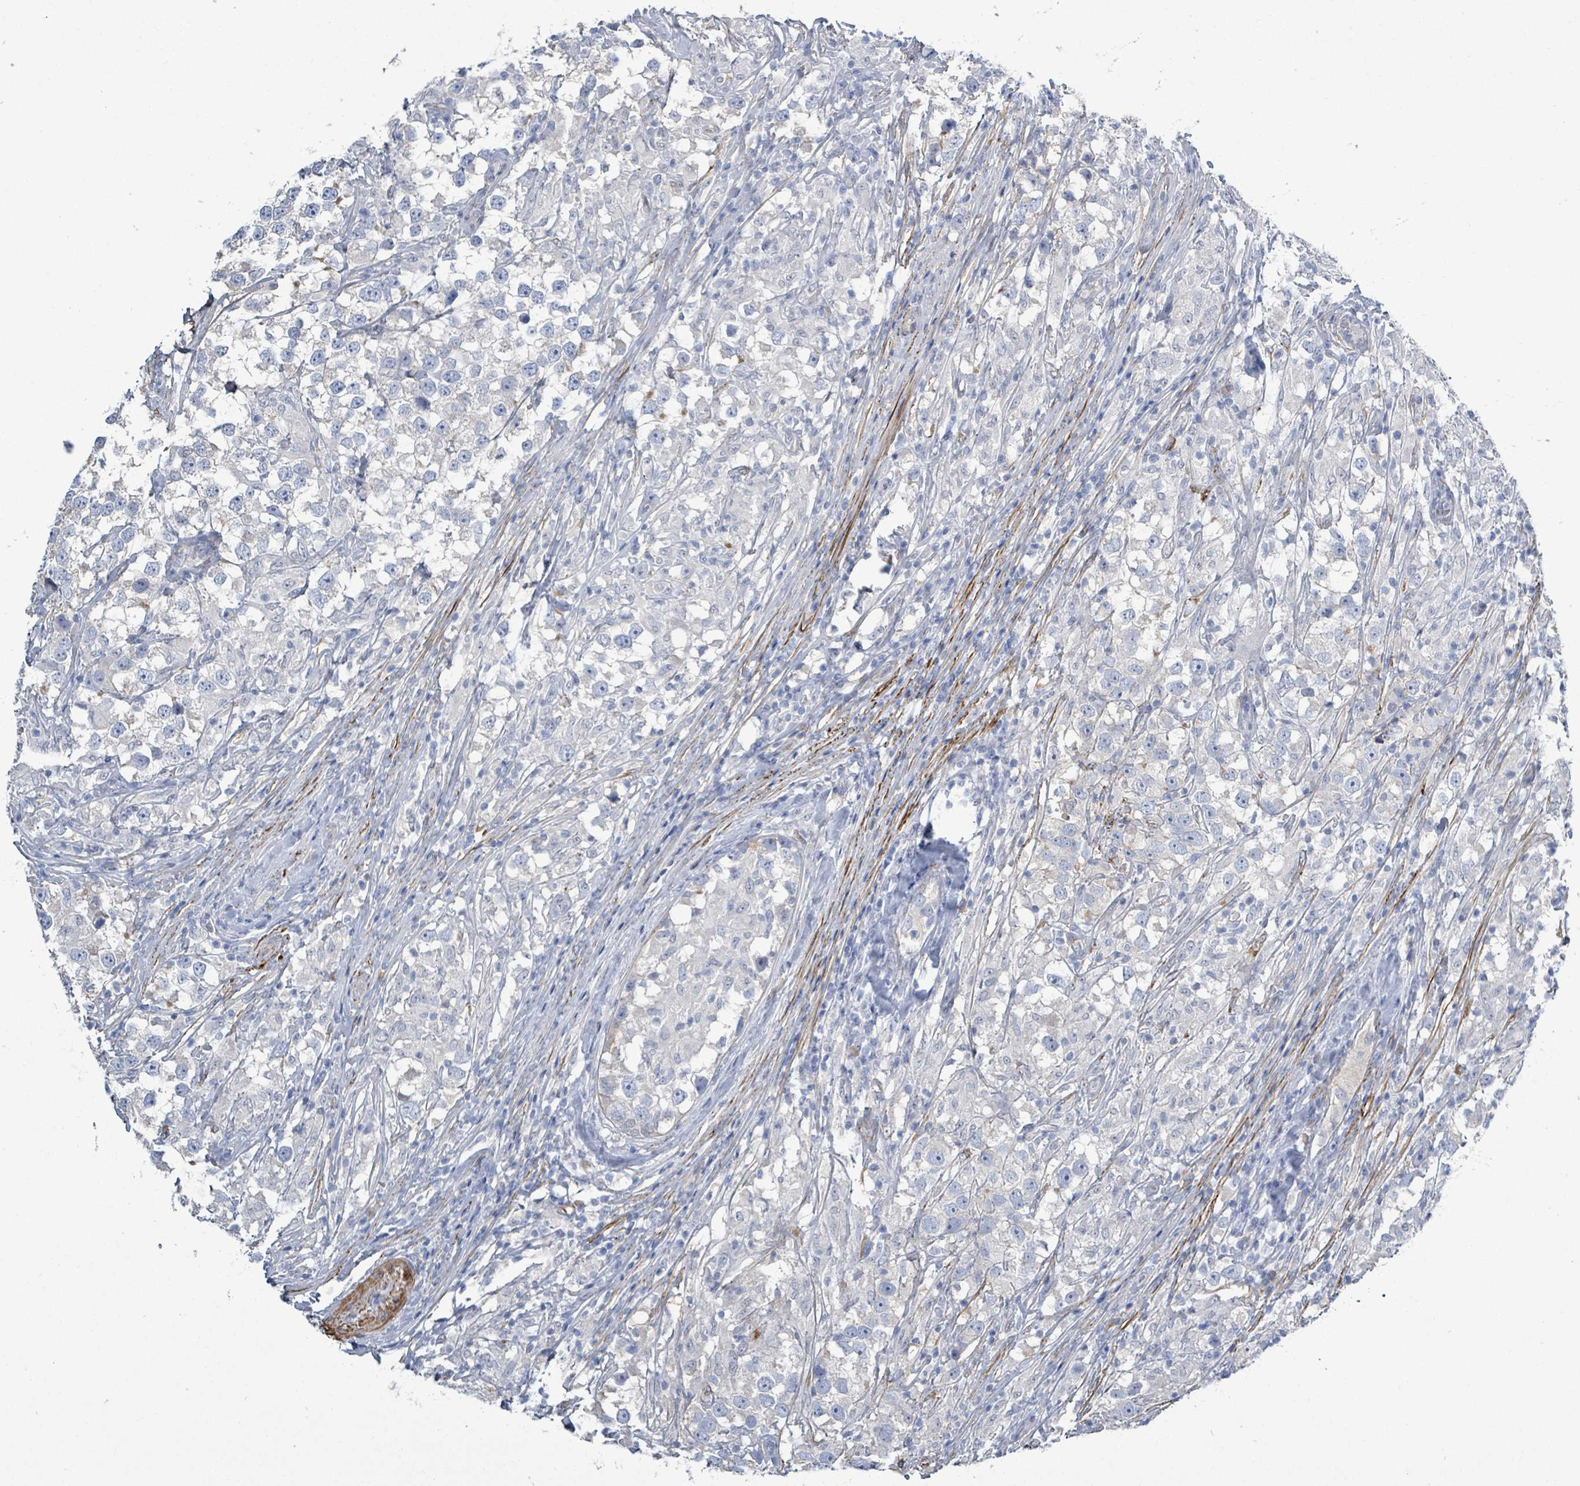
{"staining": {"intensity": "negative", "quantity": "none", "location": "none"}, "tissue": "testis cancer", "cell_type": "Tumor cells", "image_type": "cancer", "snomed": [{"axis": "morphology", "description": "Seminoma, NOS"}, {"axis": "topography", "description": "Testis"}], "caption": "High magnification brightfield microscopy of seminoma (testis) stained with DAB (brown) and counterstained with hematoxylin (blue): tumor cells show no significant expression.", "gene": "DMRTC1B", "patient": {"sex": "male", "age": 46}}